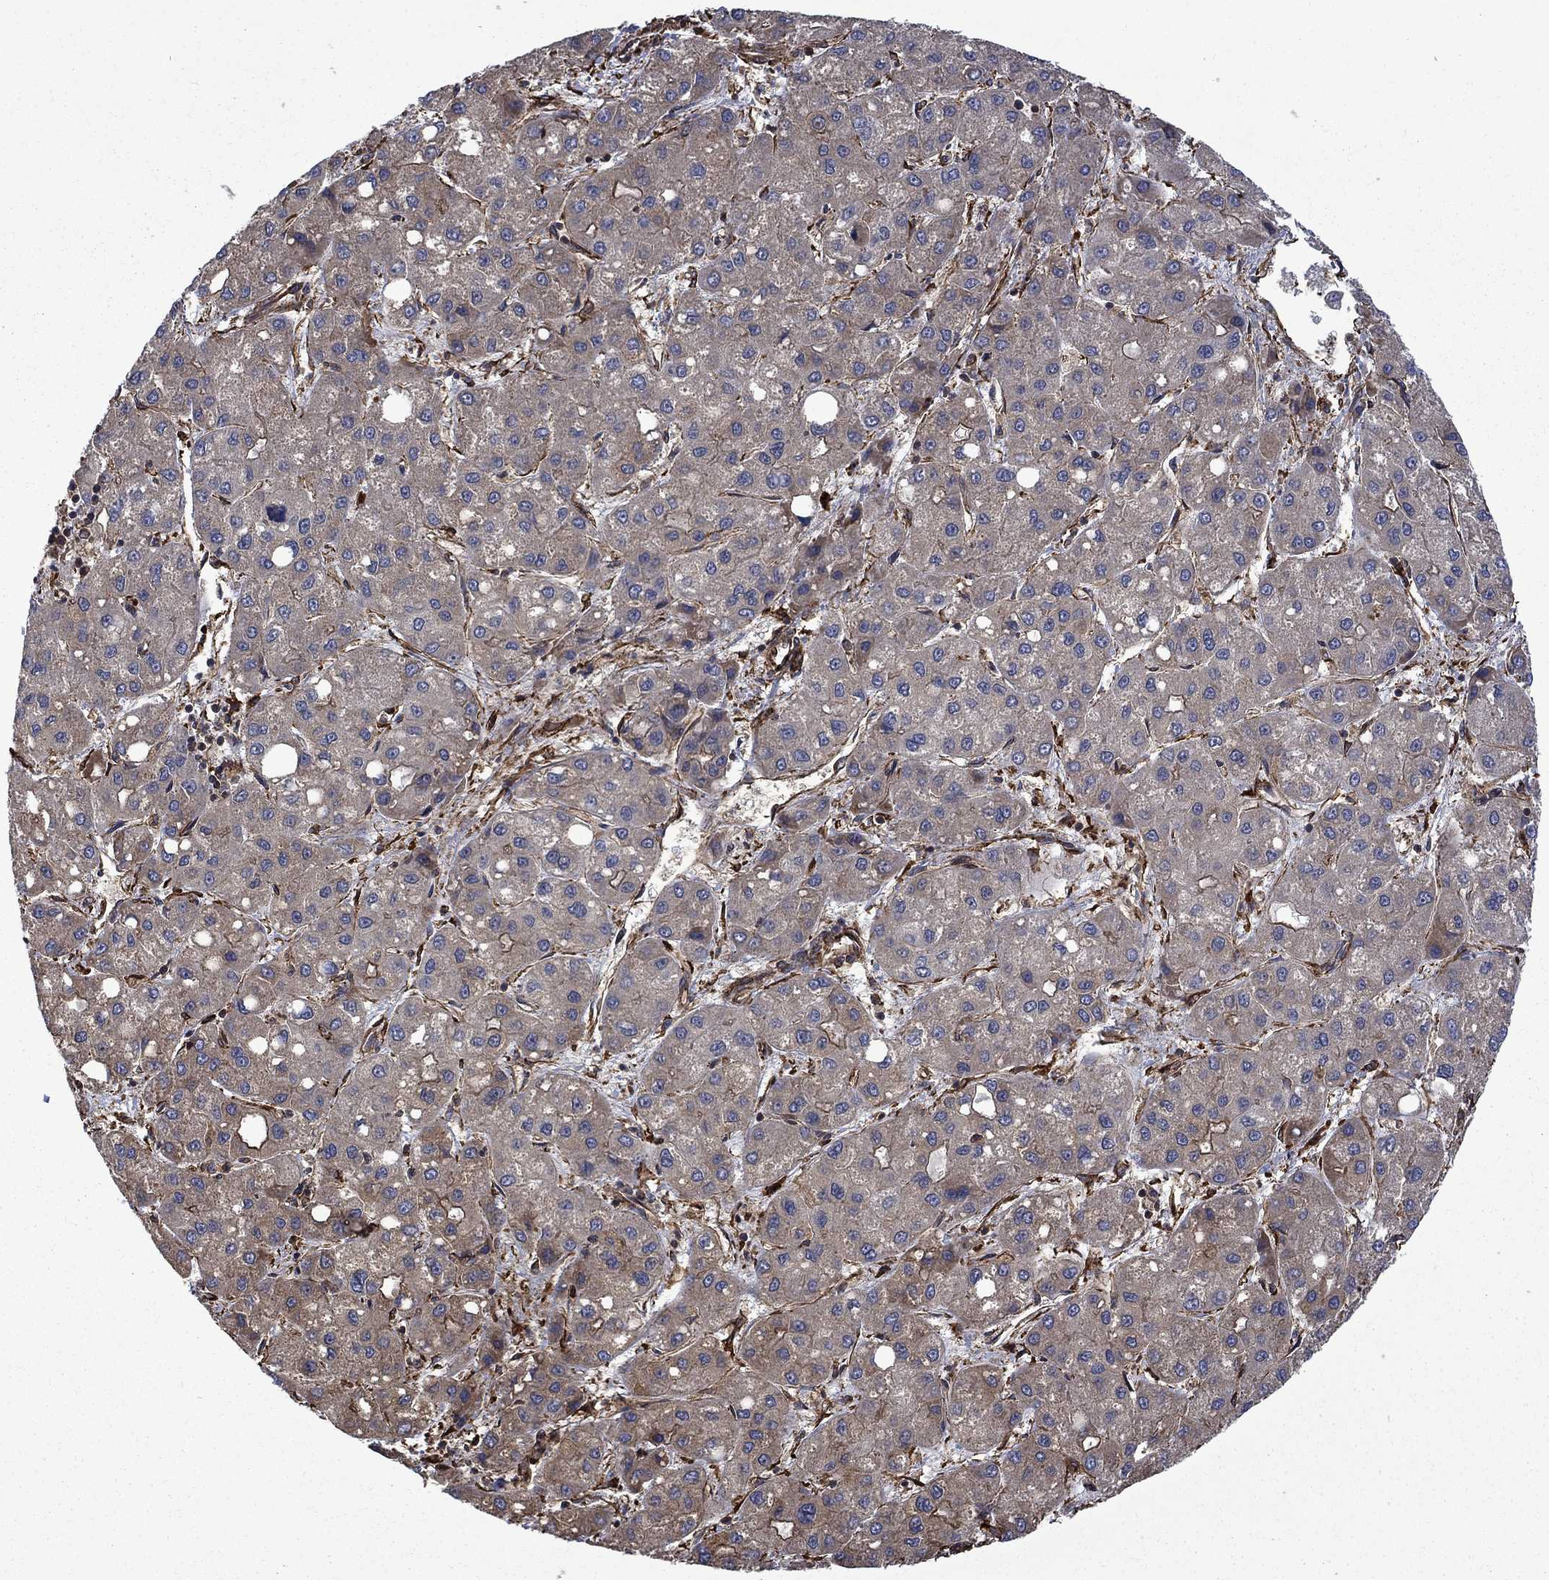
{"staining": {"intensity": "weak", "quantity": "25%-75%", "location": "cytoplasmic/membranous"}, "tissue": "liver cancer", "cell_type": "Tumor cells", "image_type": "cancer", "snomed": [{"axis": "morphology", "description": "Carcinoma, Hepatocellular, NOS"}, {"axis": "topography", "description": "Liver"}], "caption": "Hepatocellular carcinoma (liver) stained with a brown dye exhibits weak cytoplasmic/membranous positive staining in approximately 25%-75% of tumor cells.", "gene": "CUTC", "patient": {"sex": "male", "age": 73}}